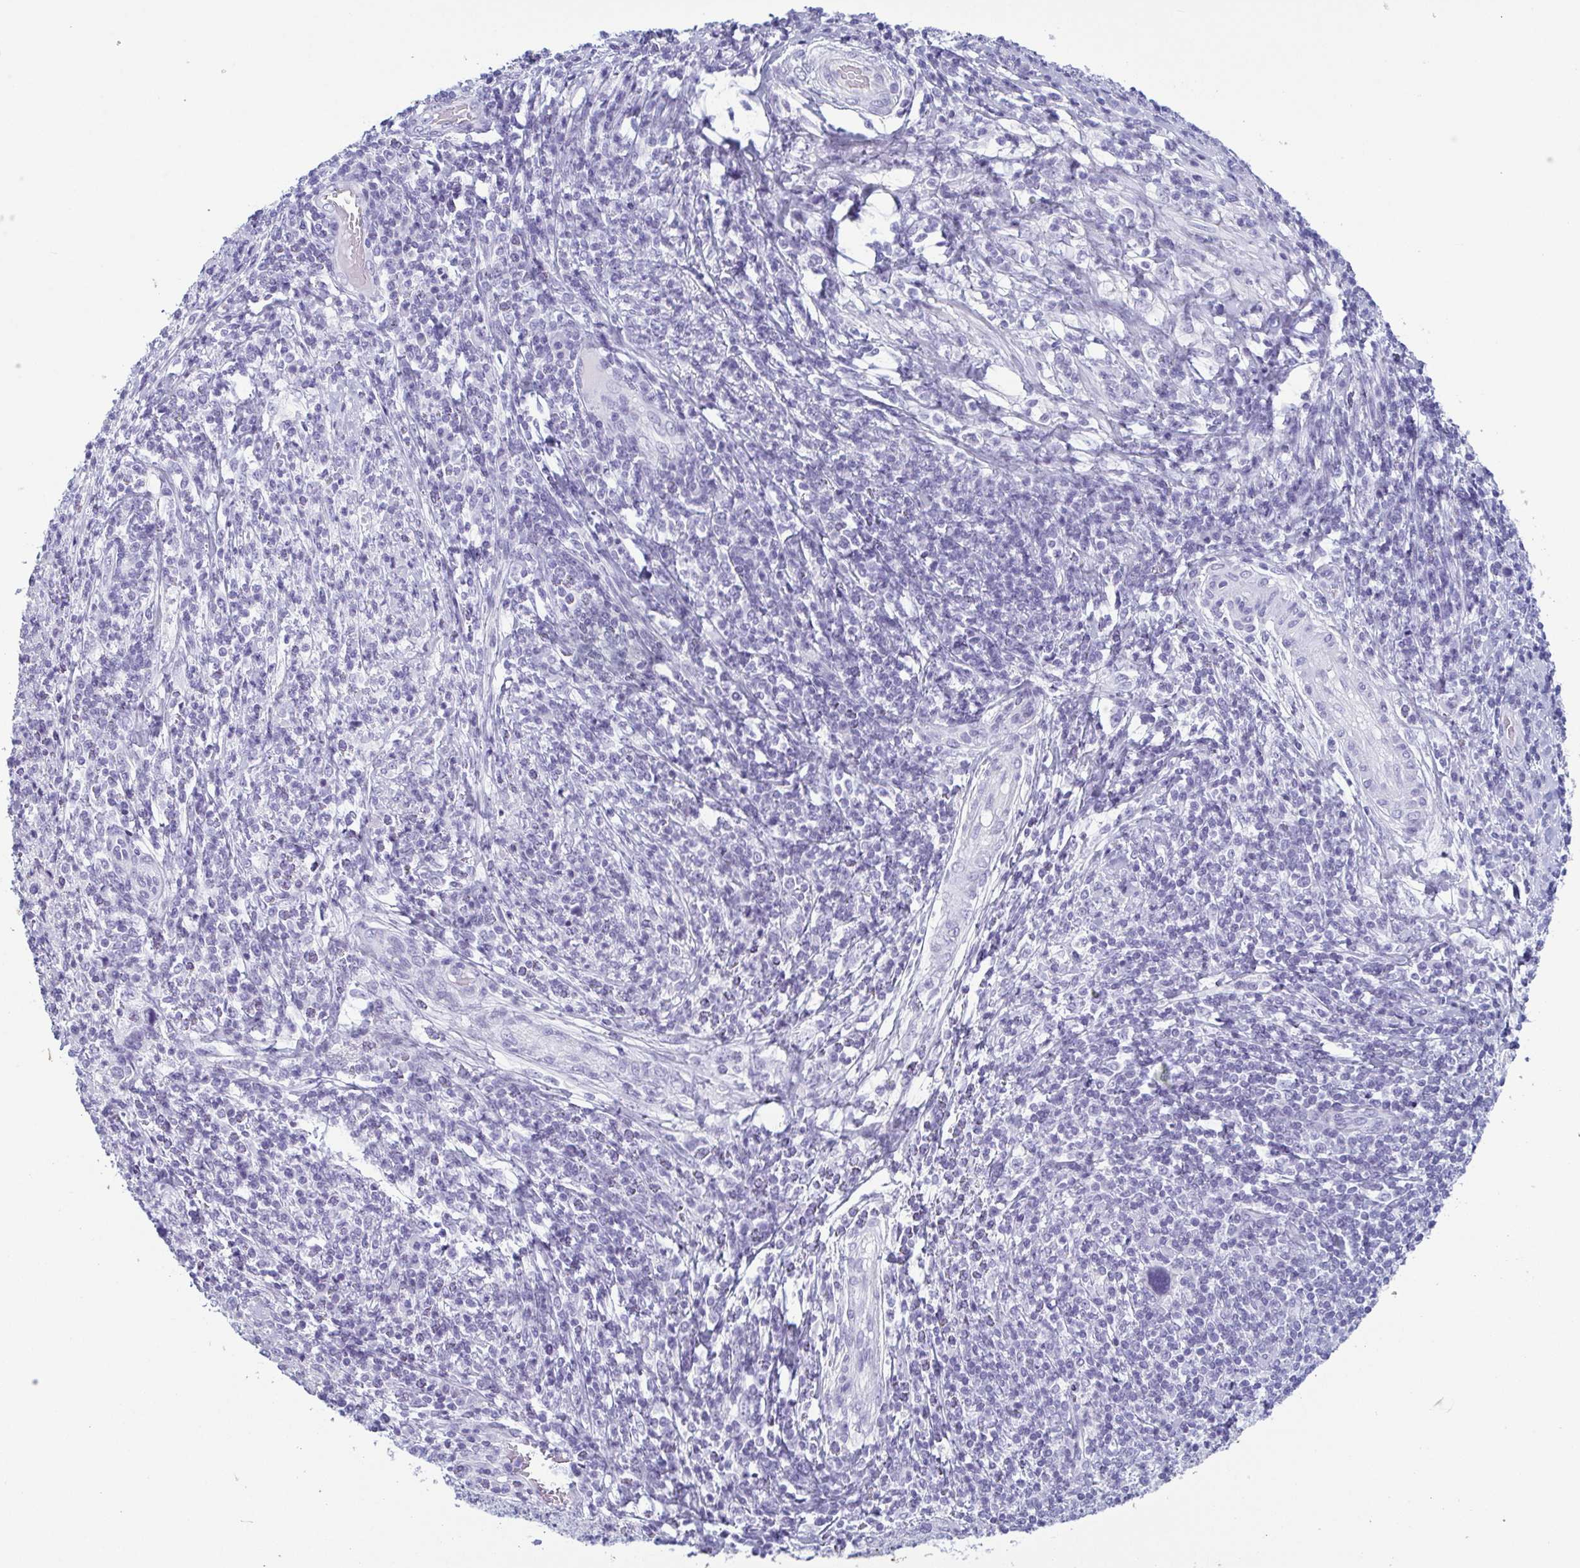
{"staining": {"intensity": "negative", "quantity": "none", "location": "none"}, "tissue": "cervical cancer", "cell_type": "Tumor cells", "image_type": "cancer", "snomed": [{"axis": "morphology", "description": "Squamous cell carcinoma, NOS"}, {"axis": "topography", "description": "Cervix"}], "caption": "Tumor cells are negative for brown protein staining in cervical cancer.", "gene": "KRT10", "patient": {"sex": "female", "age": 46}}